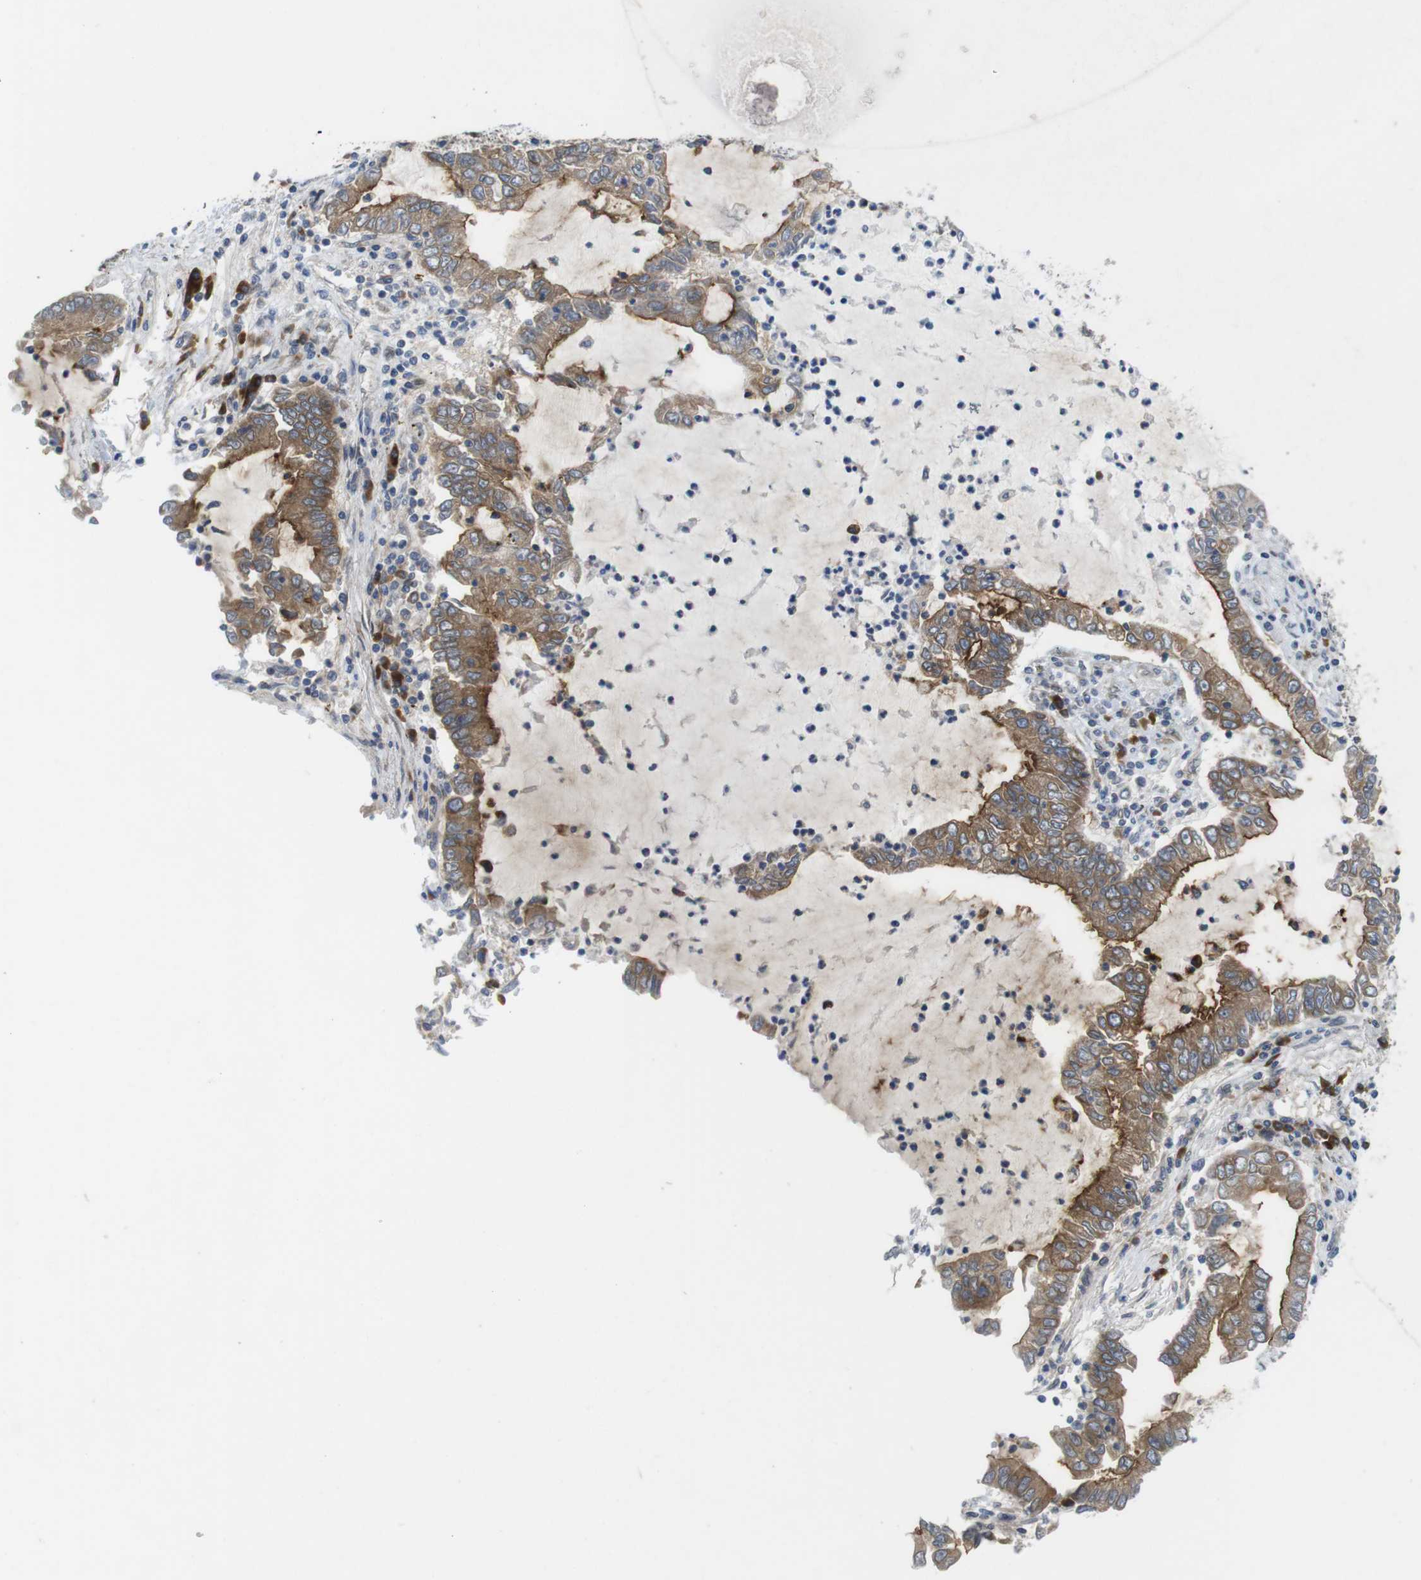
{"staining": {"intensity": "moderate", "quantity": ">75%", "location": "cytoplasmic/membranous"}, "tissue": "lung cancer", "cell_type": "Tumor cells", "image_type": "cancer", "snomed": [{"axis": "morphology", "description": "Adenocarcinoma, NOS"}, {"axis": "topography", "description": "Lung"}], "caption": "High-power microscopy captured an immunohistochemistry (IHC) micrograph of lung cancer, revealing moderate cytoplasmic/membranous expression in about >75% of tumor cells.", "gene": "ERGIC3", "patient": {"sex": "female", "age": 51}}